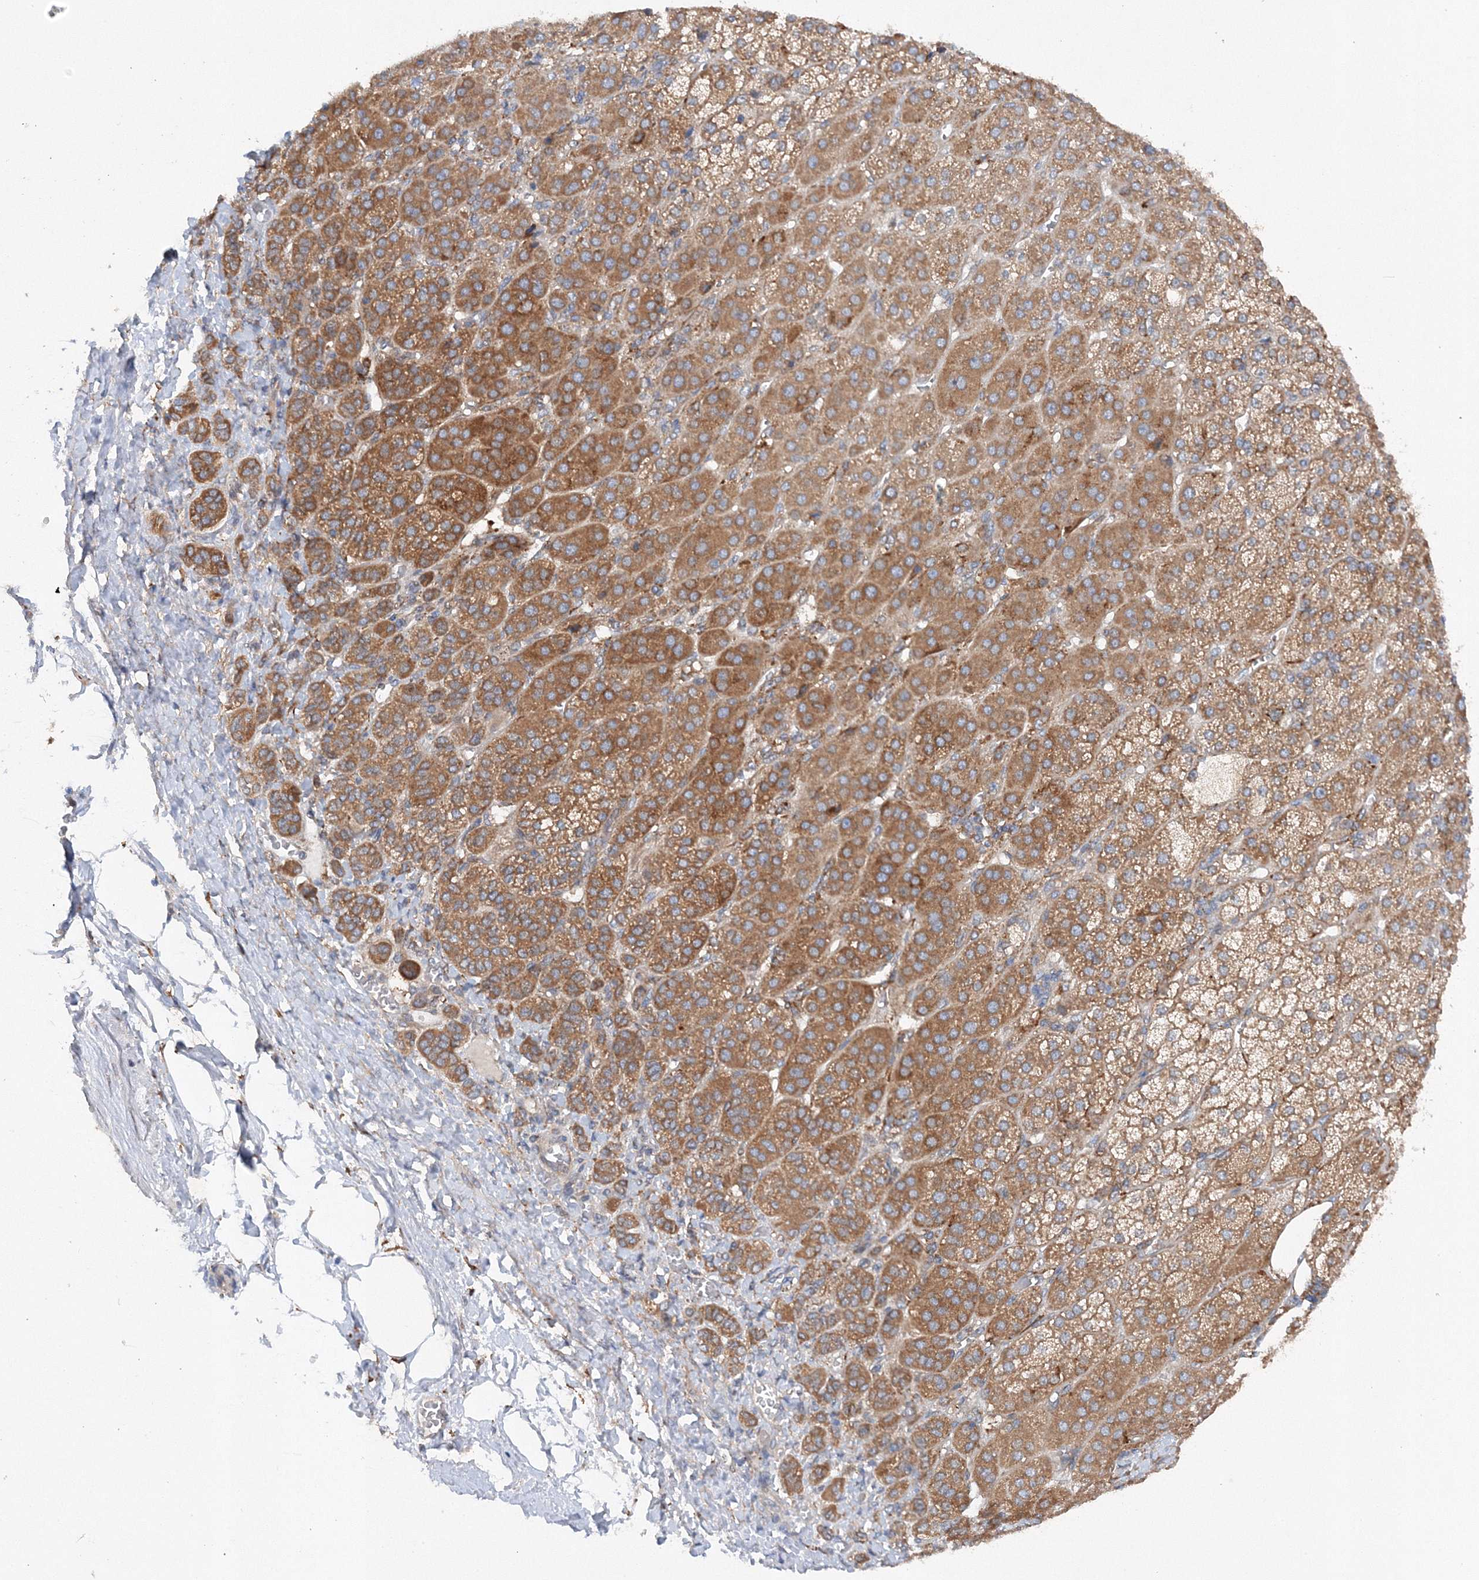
{"staining": {"intensity": "moderate", "quantity": ">75%", "location": "cytoplasmic/membranous"}, "tissue": "adrenal gland", "cell_type": "Glandular cells", "image_type": "normal", "snomed": [{"axis": "morphology", "description": "Normal tissue, NOS"}, {"axis": "topography", "description": "Adrenal gland"}], "caption": "Brown immunohistochemical staining in unremarkable adrenal gland displays moderate cytoplasmic/membranous positivity in about >75% of glandular cells. (DAB (3,3'-diaminobenzidine) = brown stain, brightfield microscopy at high magnification).", "gene": "SLC36A1", "patient": {"sex": "female", "age": 57}}